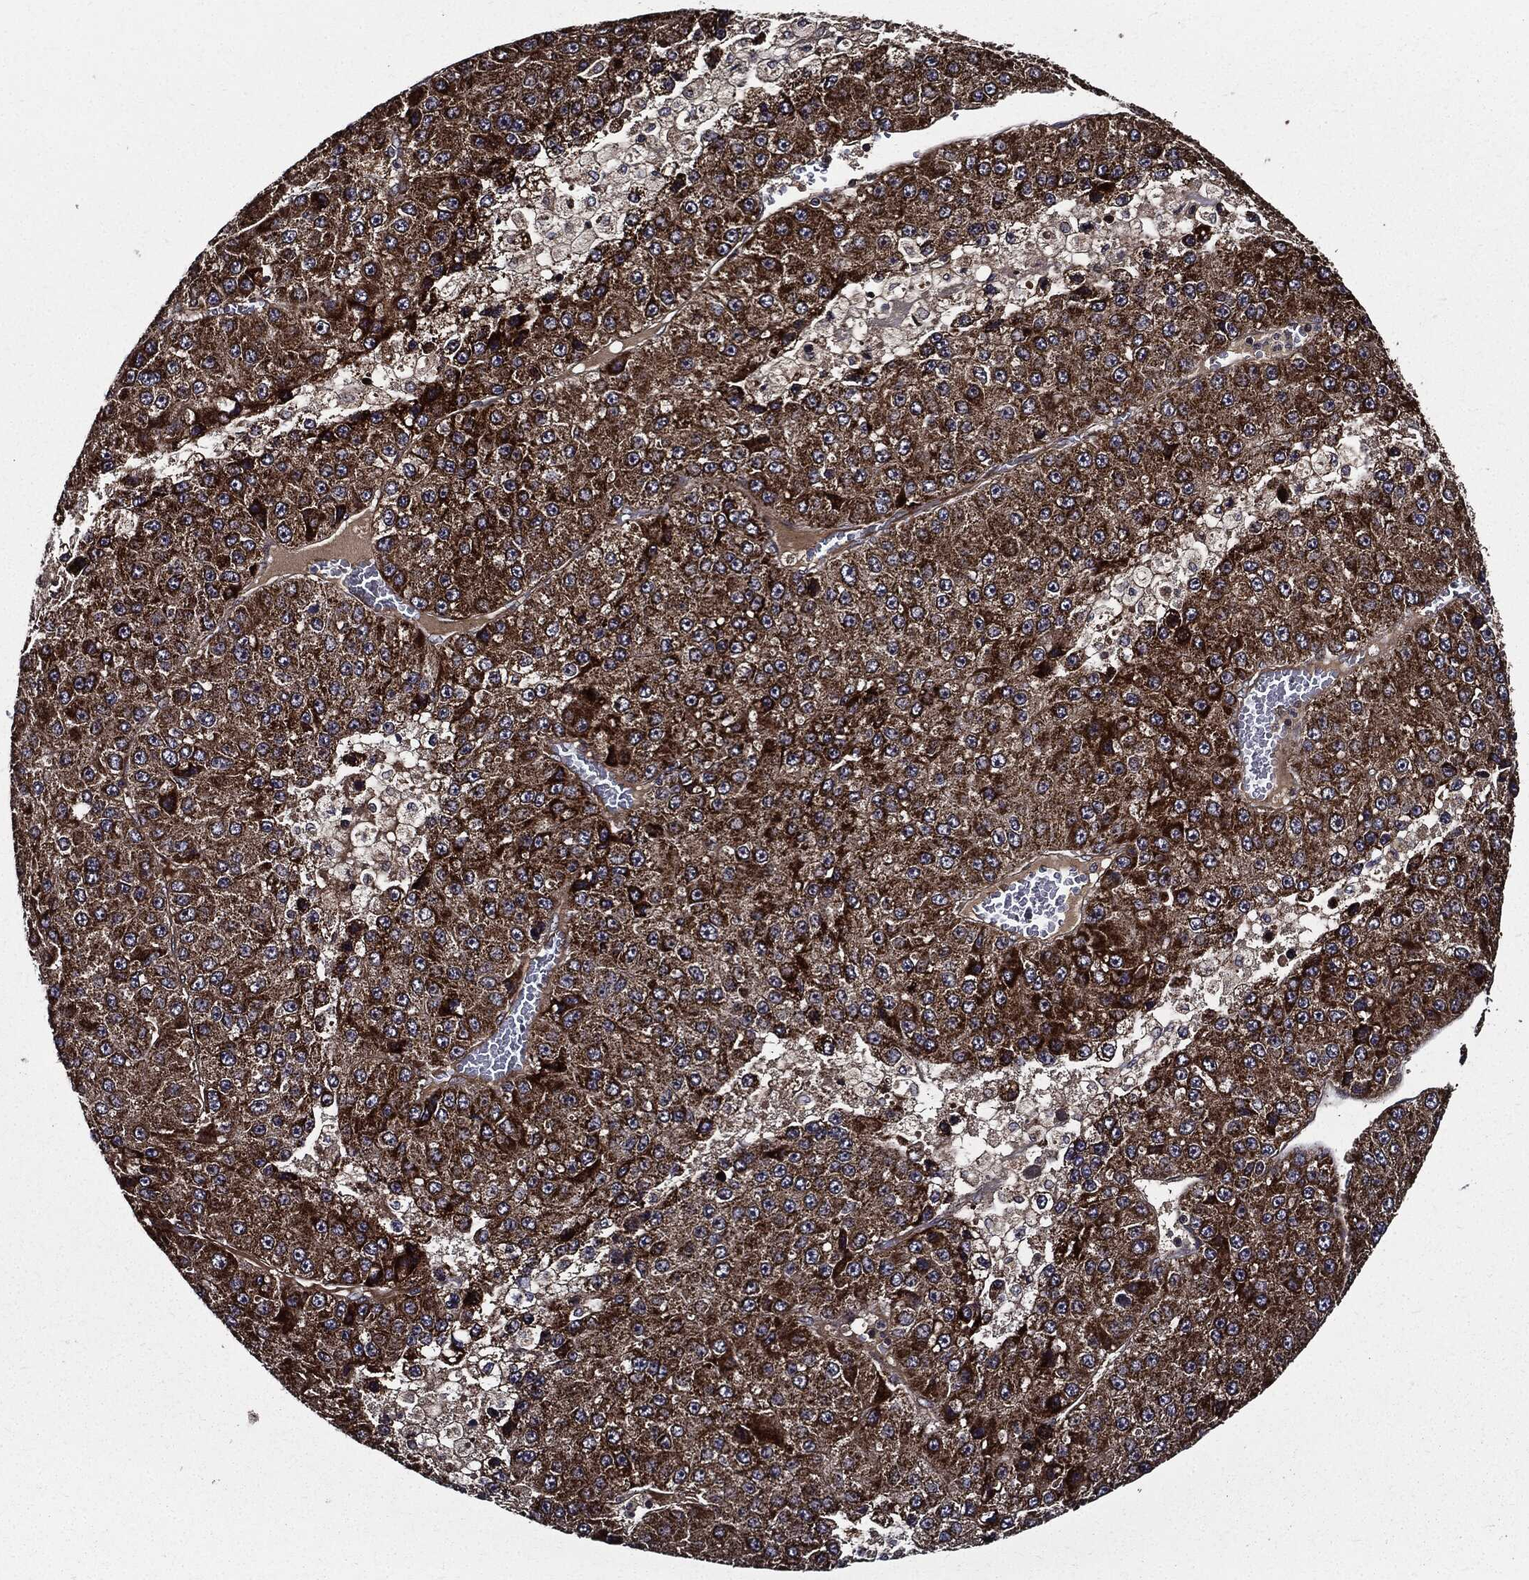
{"staining": {"intensity": "strong", "quantity": ">75%", "location": "cytoplasmic/membranous"}, "tissue": "liver cancer", "cell_type": "Tumor cells", "image_type": "cancer", "snomed": [{"axis": "morphology", "description": "Carcinoma, Hepatocellular, NOS"}, {"axis": "topography", "description": "Liver"}], "caption": "Brown immunohistochemical staining in human liver cancer (hepatocellular carcinoma) demonstrates strong cytoplasmic/membranous positivity in approximately >75% of tumor cells.", "gene": "HTT", "patient": {"sex": "female", "age": 73}}